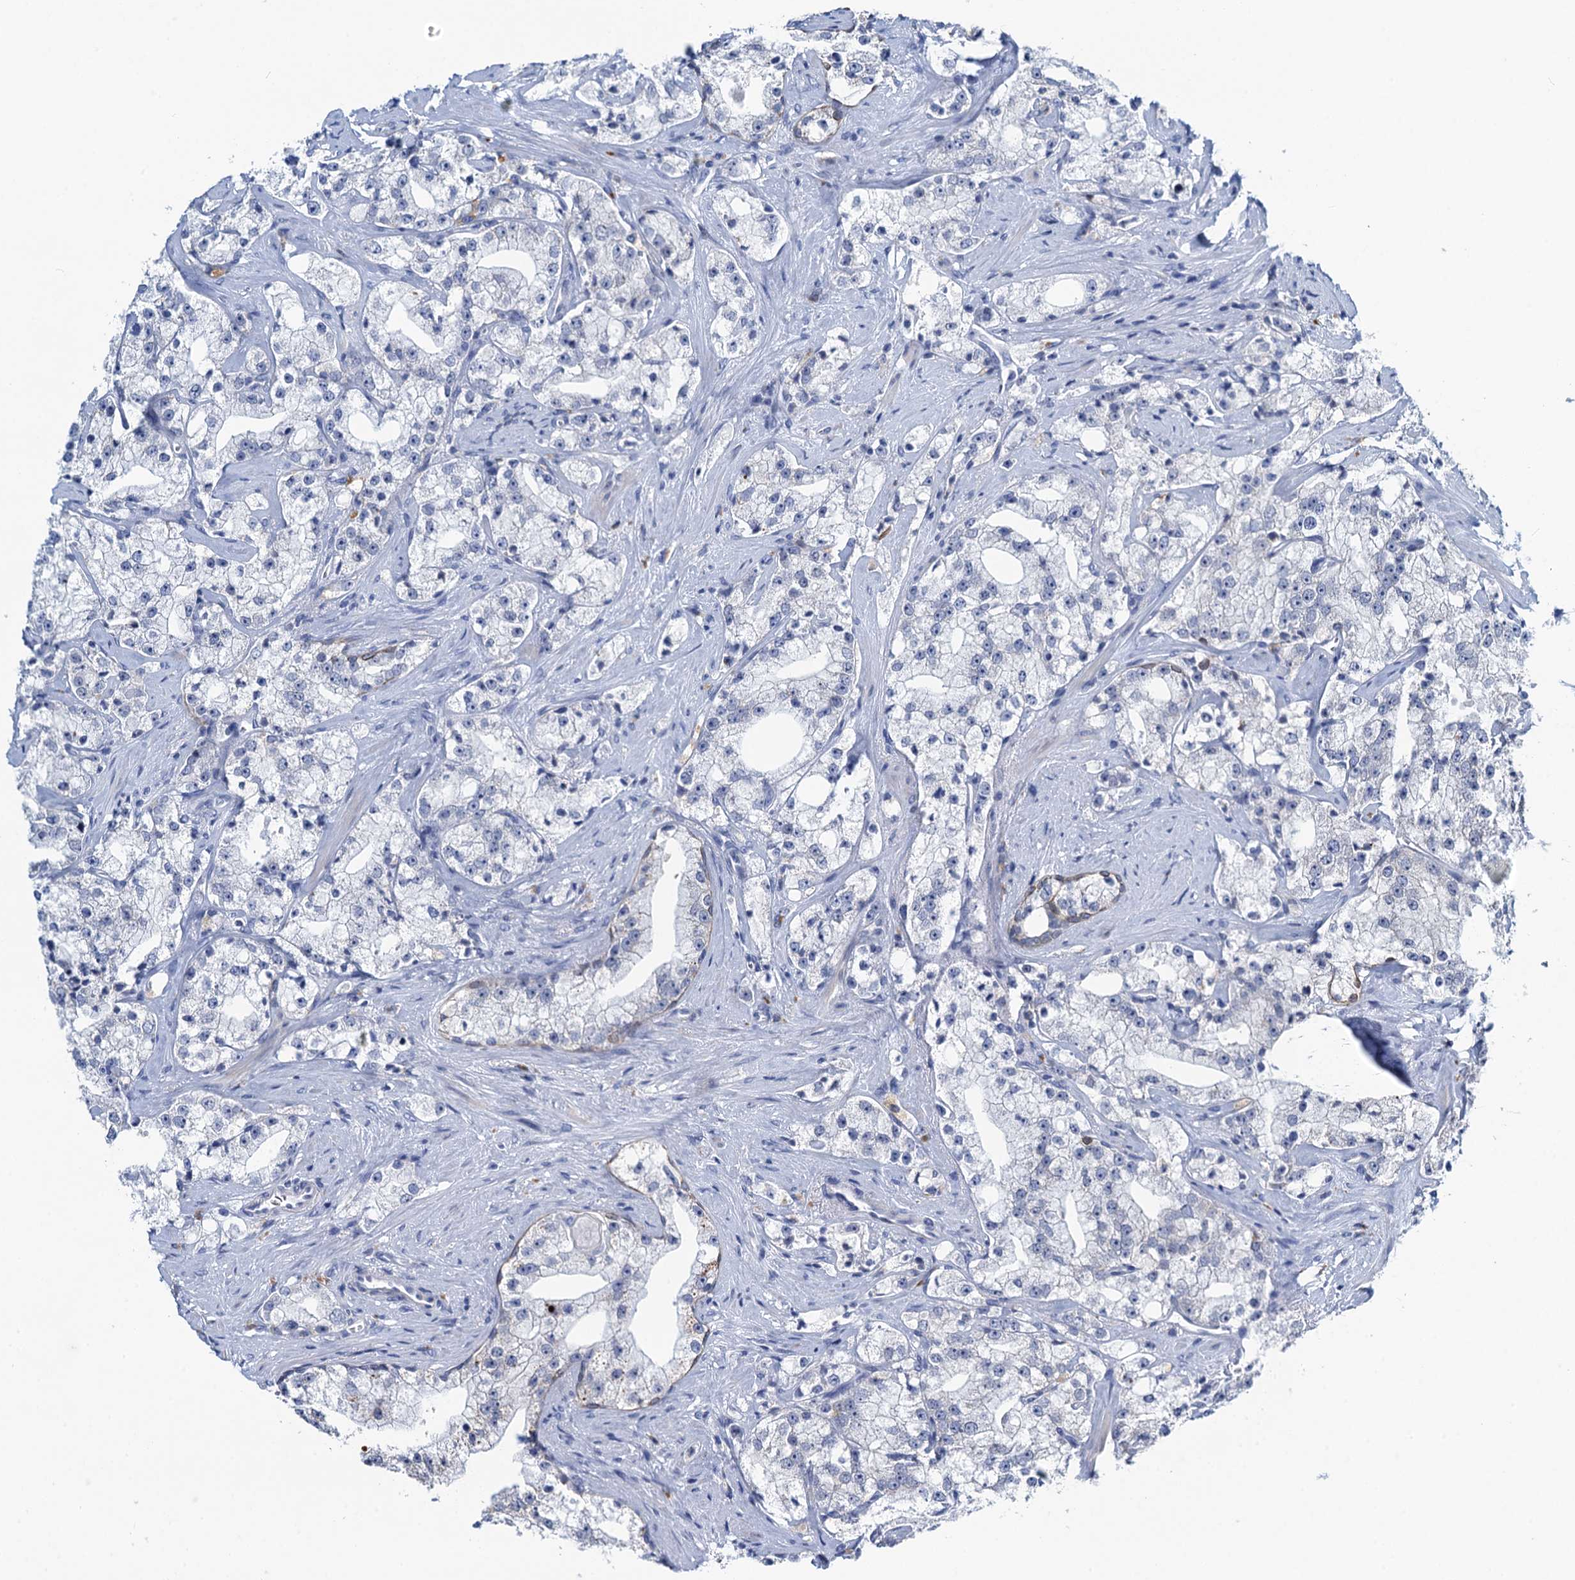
{"staining": {"intensity": "weak", "quantity": "<25%", "location": "nuclear"}, "tissue": "prostate cancer", "cell_type": "Tumor cells", "image_type": "cancer", "snomed": [{"axis": "morphology", "description": "Adenocarcinoma, High grade"}, {"axis": "topography", "description": "Prostate"}], "caption": "The photomicrograph demonstrates no significant staining in tumor cells of prostate adenocarcinoma (high-grade).", "gene": "TOX3", "patient": {"sex": "male", "age": 64}}